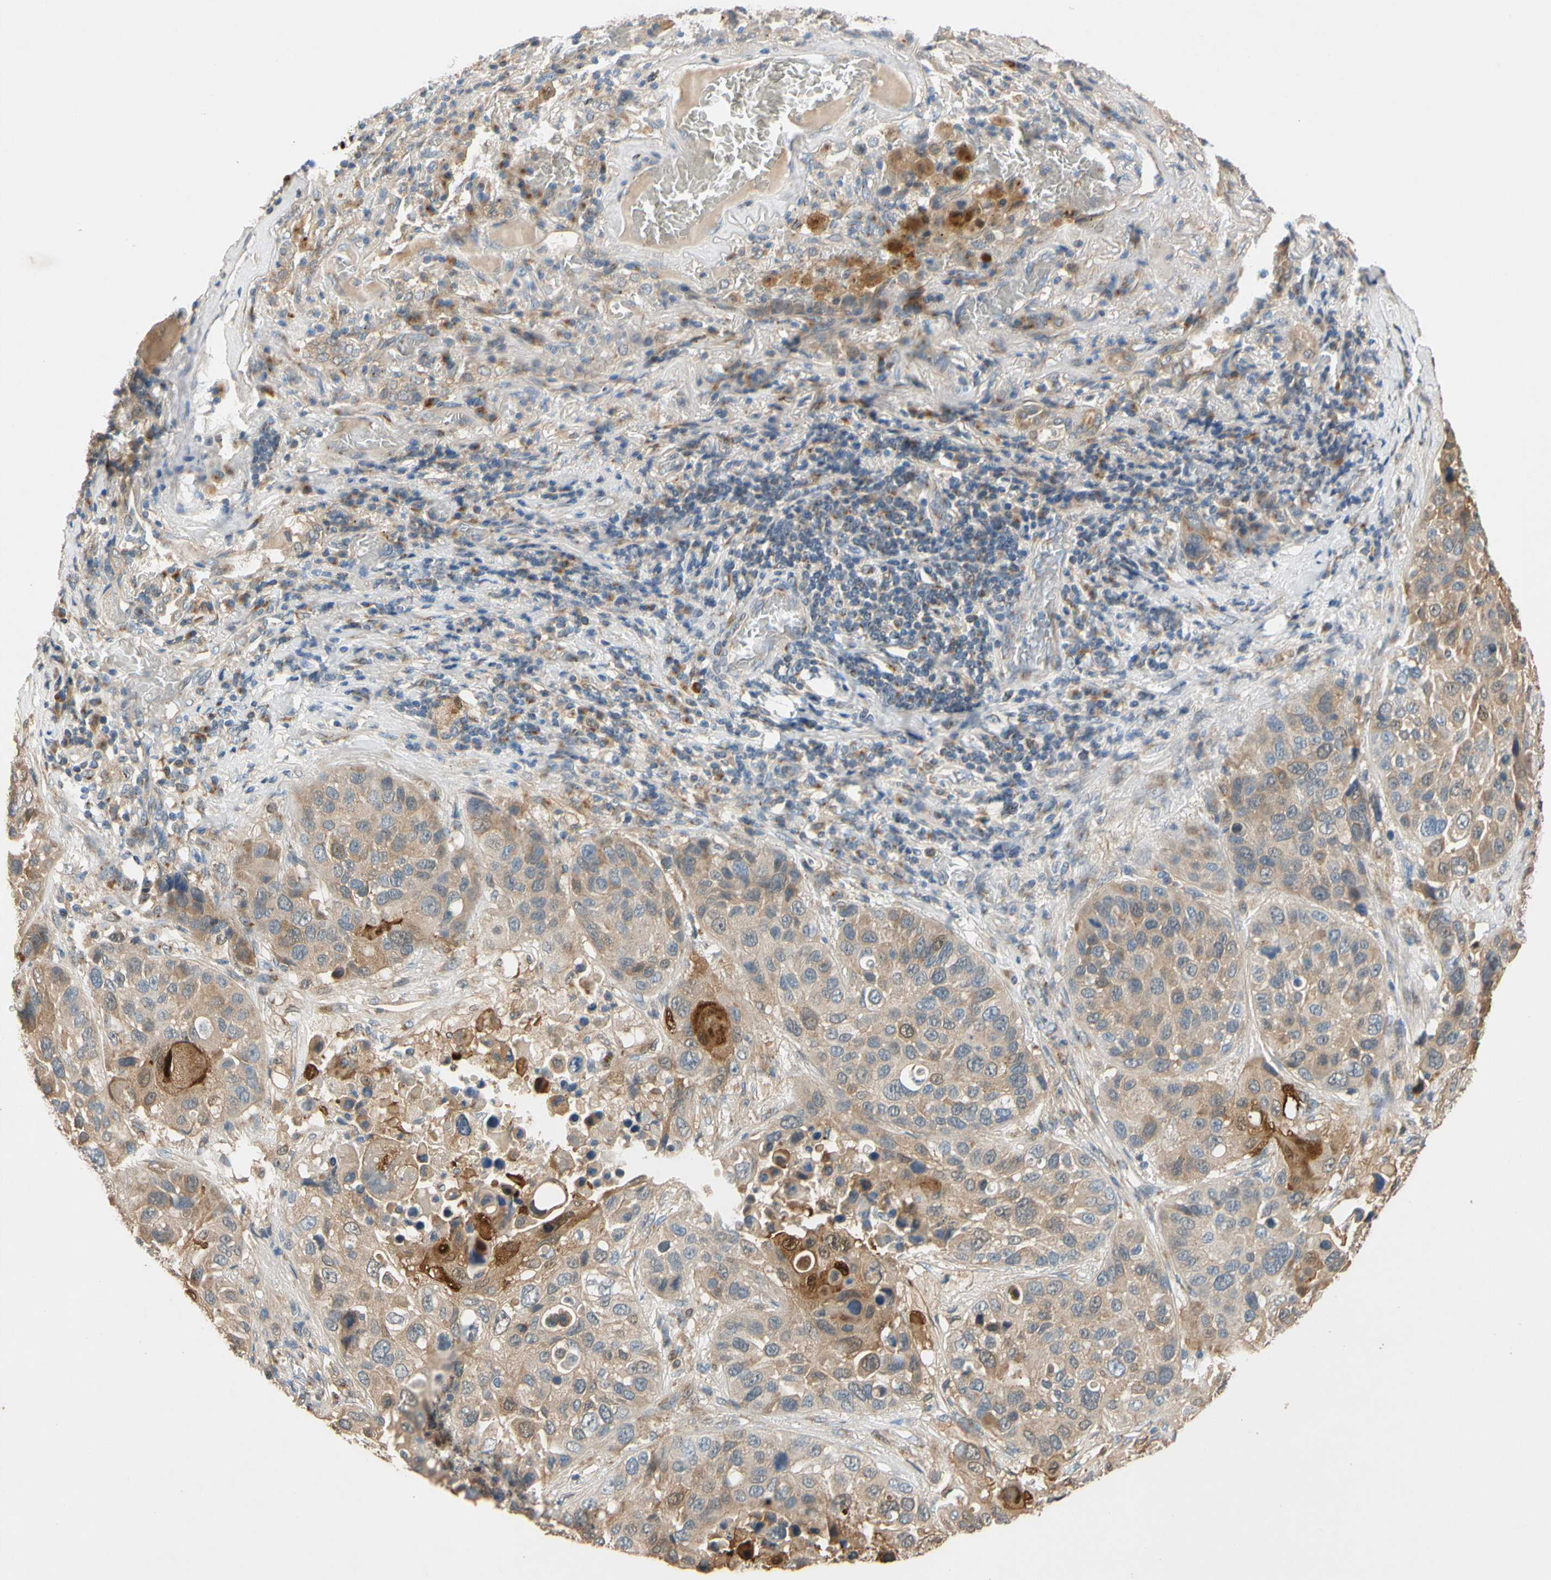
{"staining": {"intensity": "weak", "quantity": "25%-75%", "location": "cytoplasmic/membranous"}, "tissue": "lung cancer", "cell_type": "Tumor cells", "image_type": "cancer", "snomed": [{"axis": "morphology", "description": "Squamous cell carcinoma, NOS"}, {"axis": "topography", "description": "Lung"}], "caption": "DAB (3,3'-diaminobenzidine) immunohistochemical staining of human squamous cell carcinoma (lung) displays weak cytoplasmic/membranous protein staining in about 25%-75% of tumor cells.", "gene": "GPSM2", "patient": {"sex": "male", "age": 57}}